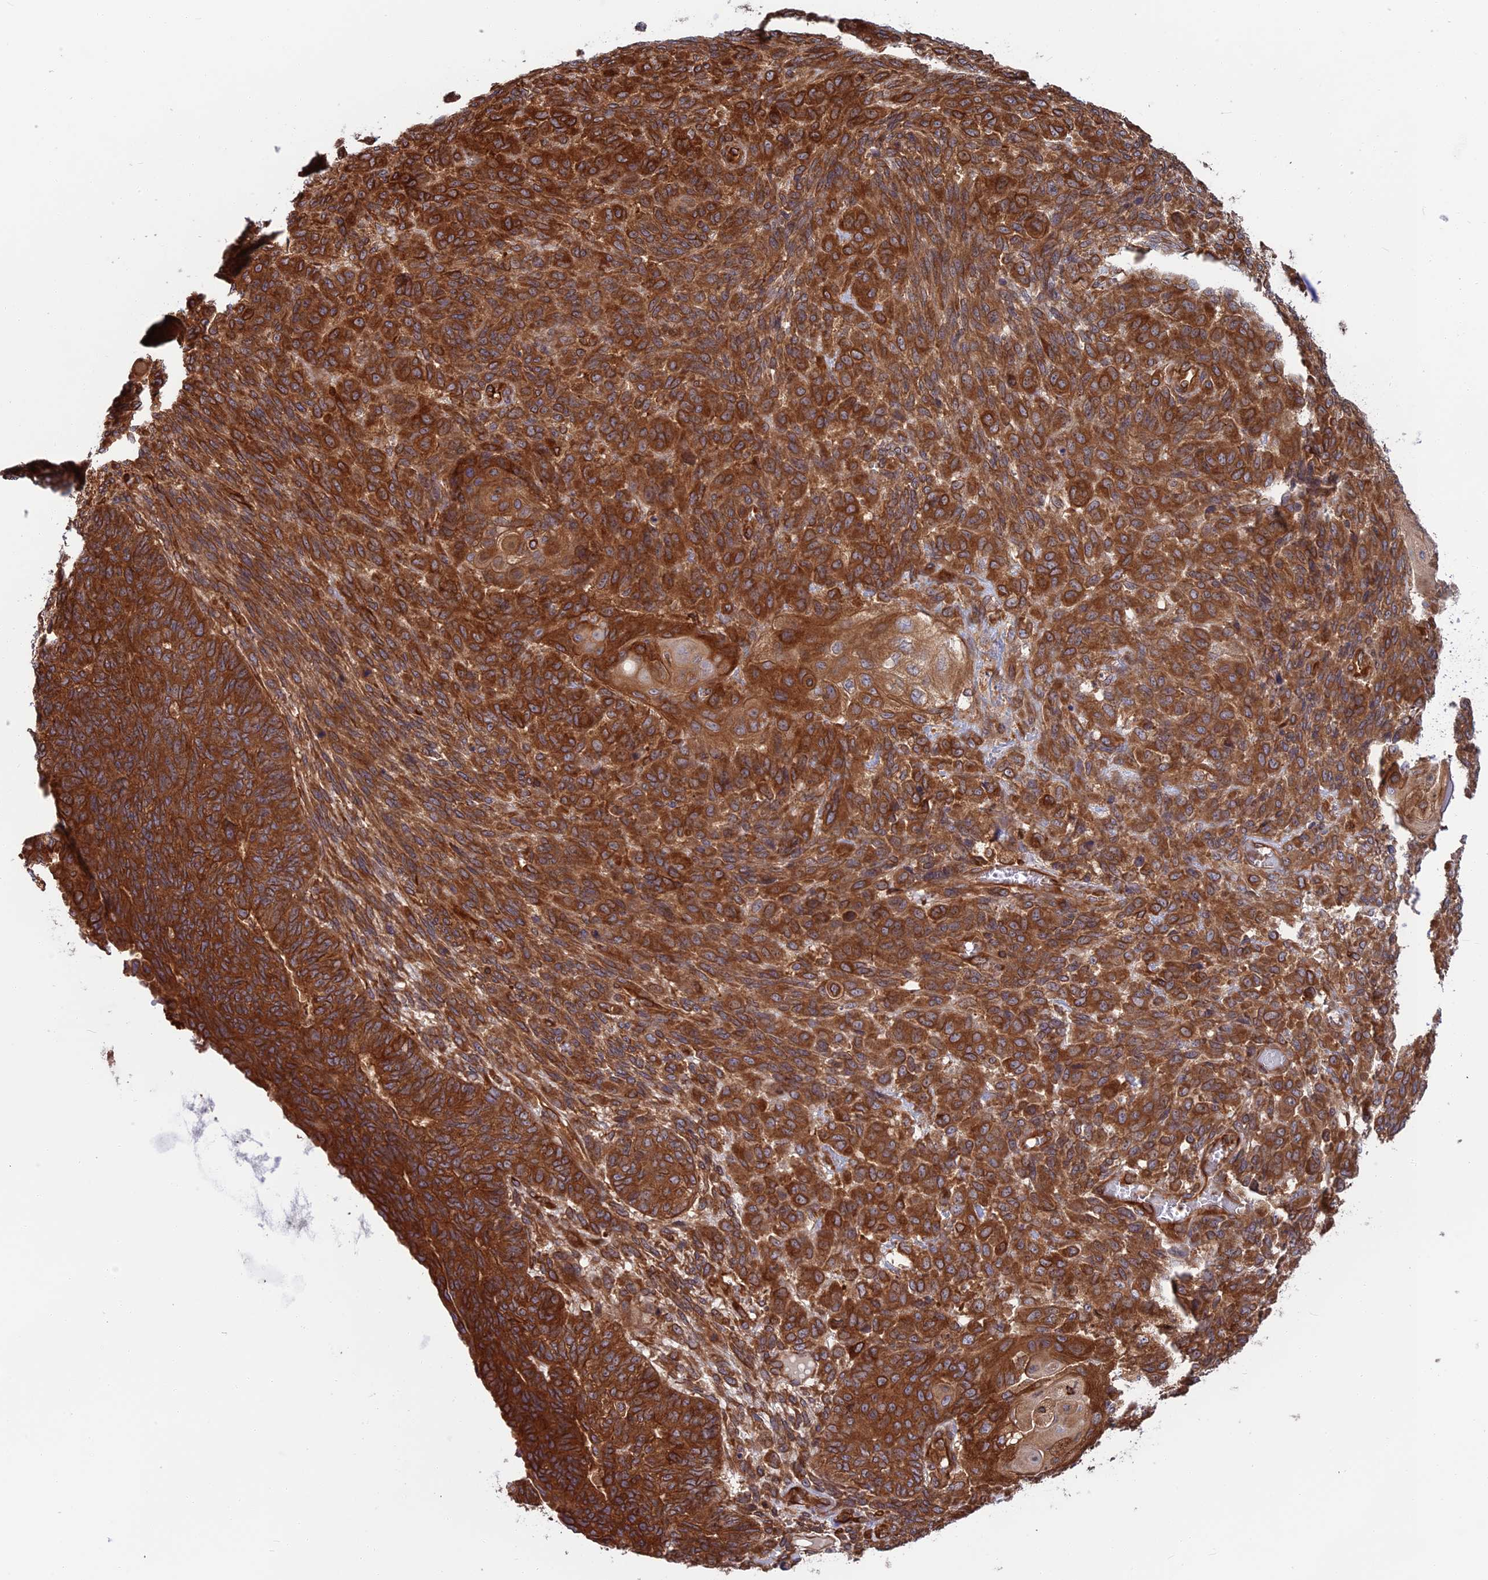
{"staining": {"intensity": "strong", "quantity": ">75%", "location": "cytoplasmic/membranous"}, "tissue": "endometrial cancer", "cell_type": "Tumor cells", "image_type": "cancer", "snomed": [{"axis": "morphology", "description": "Adenocarcinoma, NOS"}, {"axis": "topography", "description": "Endometrium"}], "caption": "About >75% of tumor cells in human endometrial adenocarcinoma reveal strong cytoplasmic/membranous protein positivity as visualized by brown immunohistochemical staining.", "gene": "WDR1", "patient": {"sex": "female", "age": 32}}